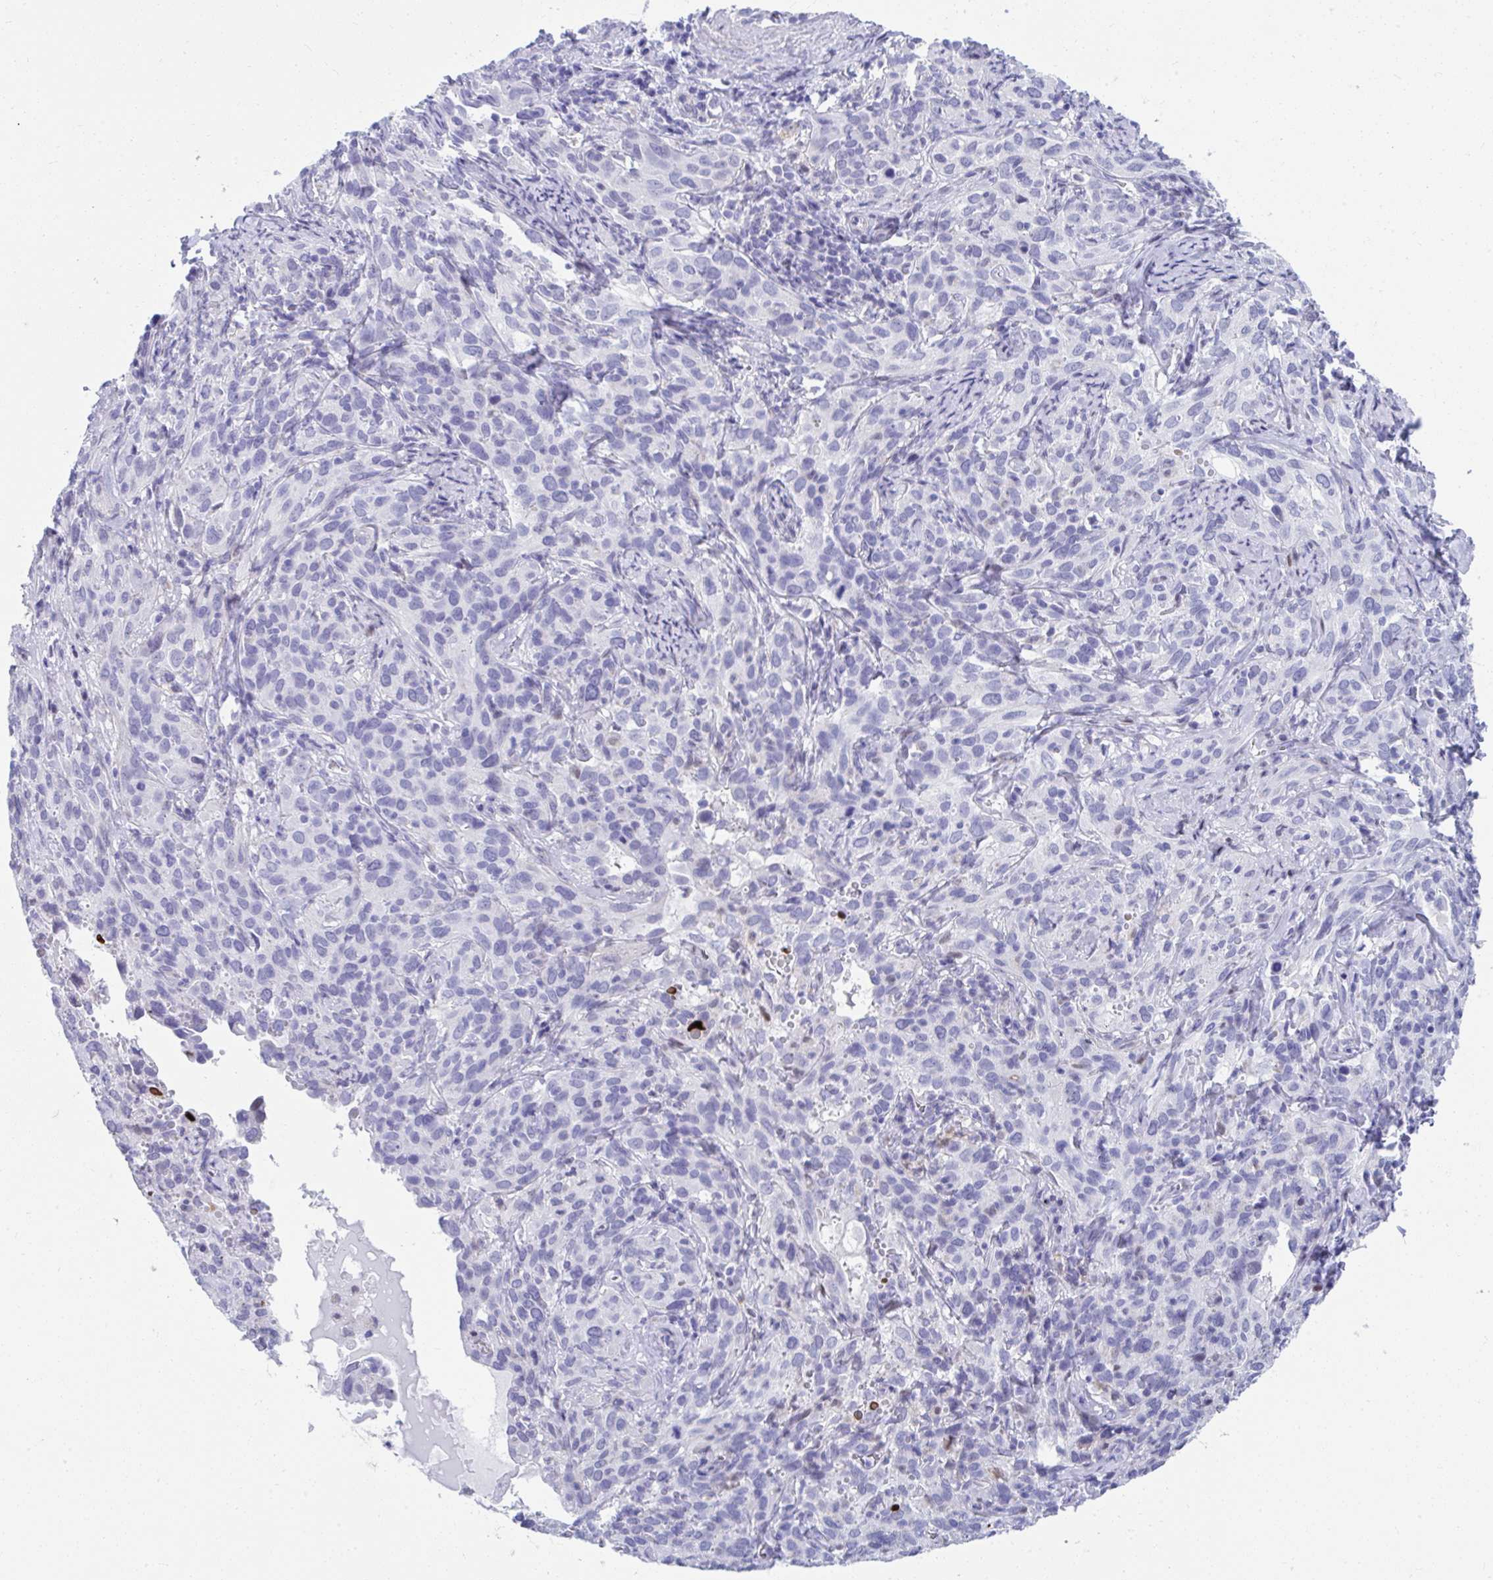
{"staining": {"intensity": "negative", "quantity": "none", "location": "none"}, "tissue": "cervical cancer", "cell_type": "Tumor cells", "image_type": "cancer", "snomed": [{"axis": "morphology", "description": "Squamous cell carcinoma, NOS"}, {"axis": "topography", "description": "Cervix"}], "caption": "There is no significant positivity in tumor cells of cervical cancer.", "gene": "ISL1", "patient": {"sex": "female", "age": 51}}